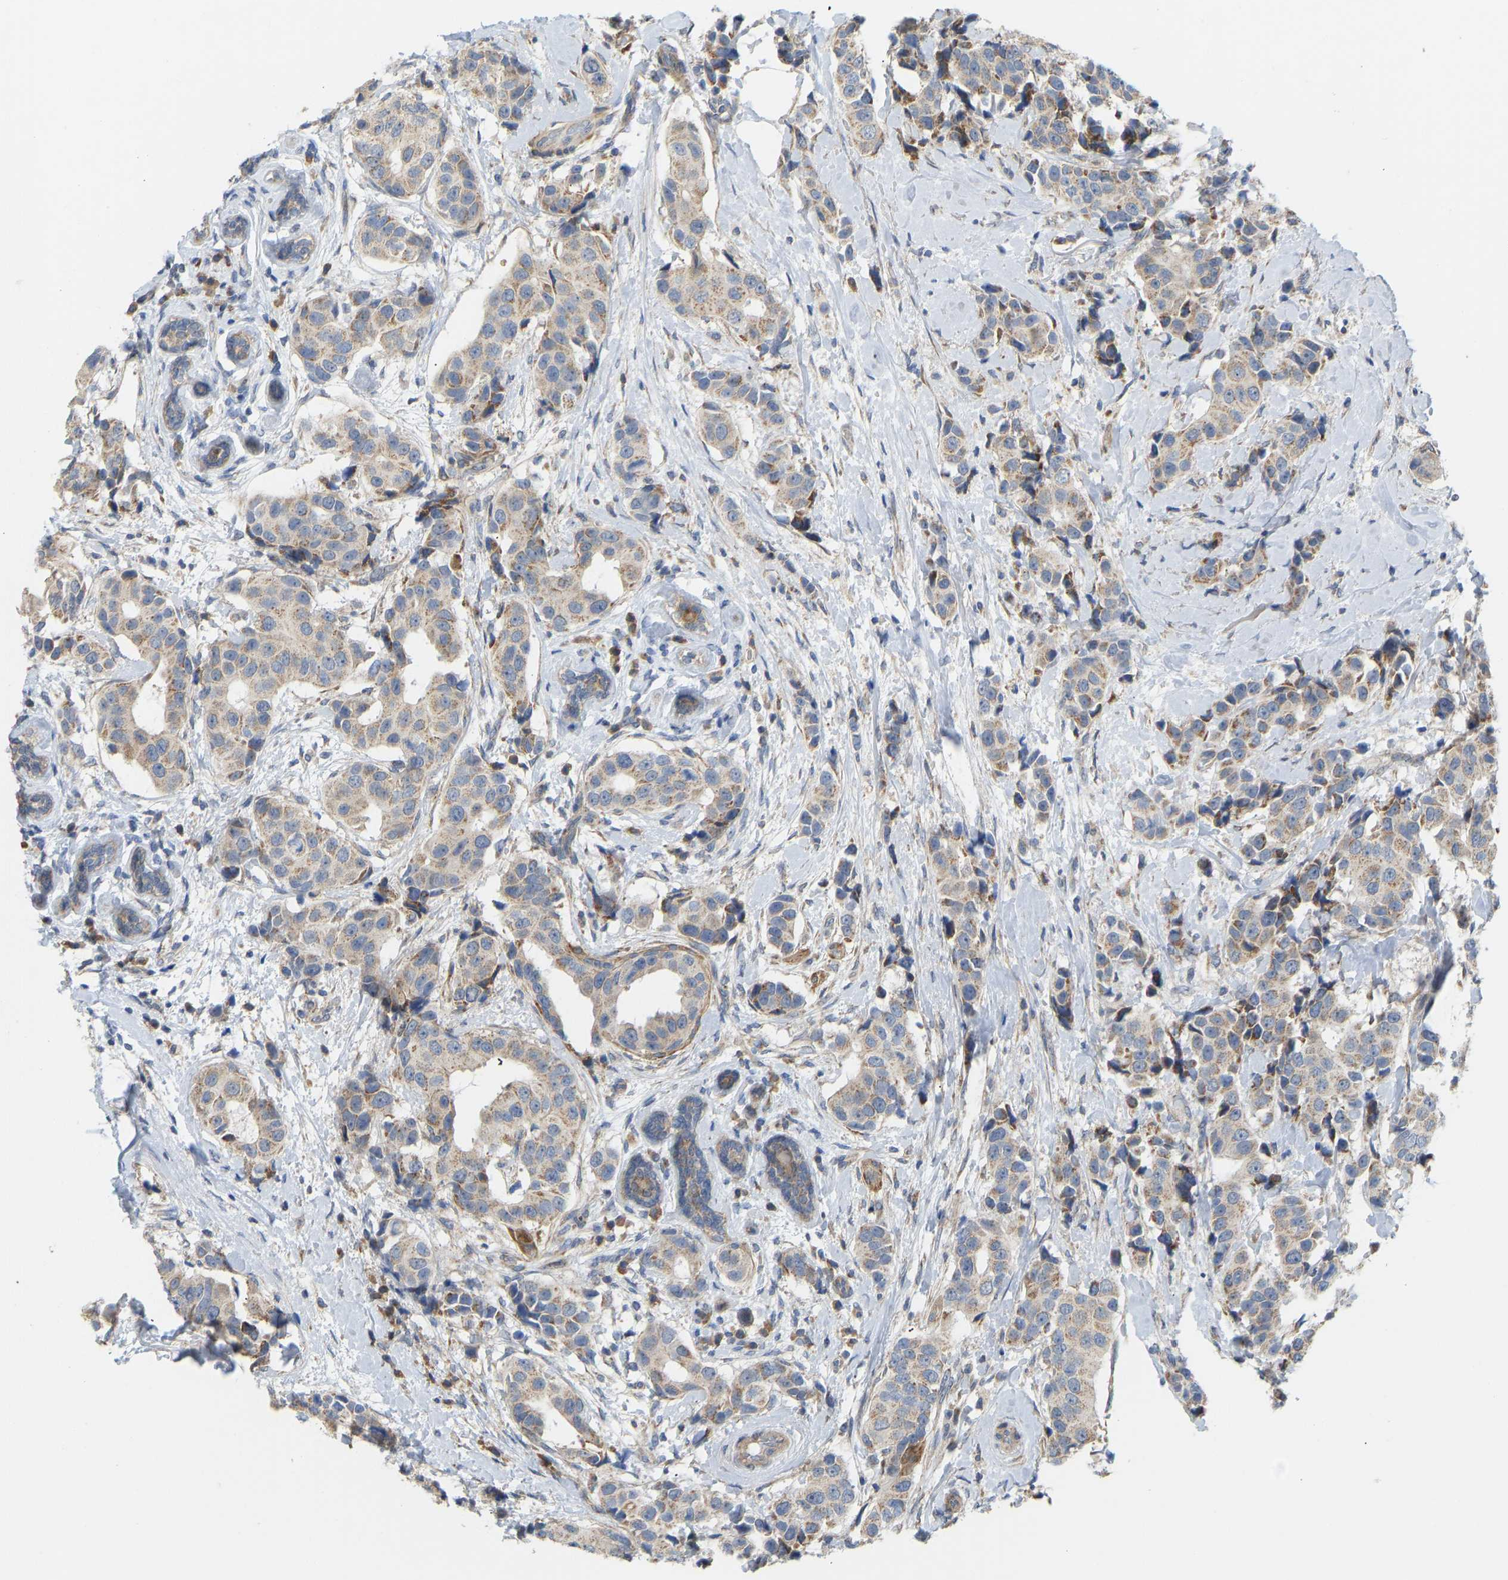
{"staining": {"intensity": "weak", "quantity": "<25%", "location": "cytoplasmic/membranous"}, "tissue": "breast cancer", "cell_type": "Tumor cells", "image_type": "cancer", "snomed": [{"axis": "morphology", "description": "Normal tissue, NOS"}, {"axis": "morphology", "description": "Duct carcinoma"}, {"axis": "topography", "description": "Breast"}], "caption": "Photomicrograph shows no protein positivity in tumor cells of breast infiltrating ductal carcinoma tissue. (DAB immunohistochemistry (IHC) with hematoxylin counter stain).", "gene": "HACD2", "patient": {"sex": "female", "age": 39}}